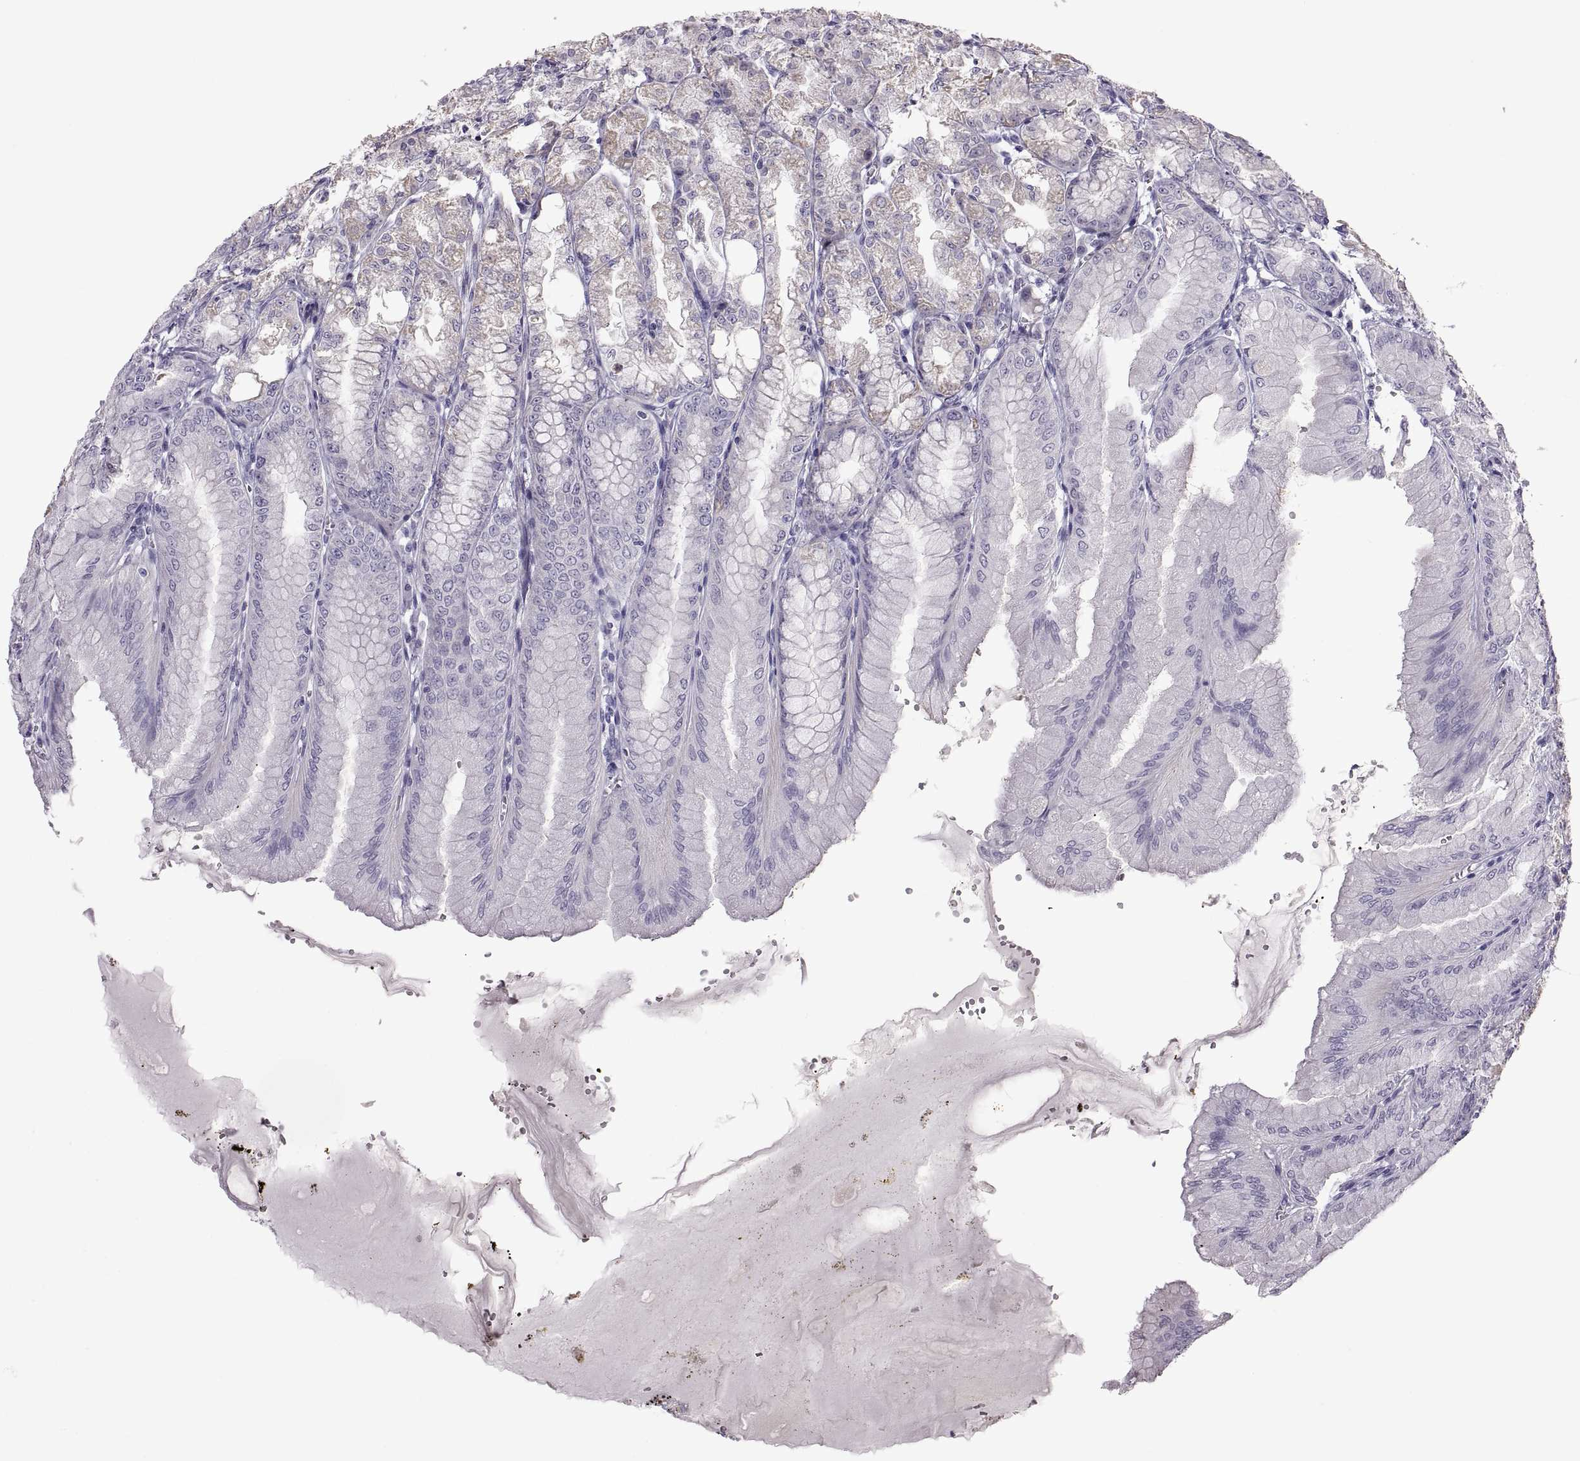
{"staining": {"intensity": "moderate", "quantity": "<25%", "location": "cytoplasmic/membranous"}, "tissue": "stomach", "cell_type": "Glandular cells", "image_type": "normal", "snomed": [{"axis": "morphology", "description": "Normal tissue, NOS"}, {"axis": "topography", "description": "Stomach, lower"}], "caption": "Moderate cytoplasmic/membranous positivity is identified in approximately <25% of glandular cells in normal stomach.", "gene": "FAM170A", "patient": {"sex": "male", "age": 71}}